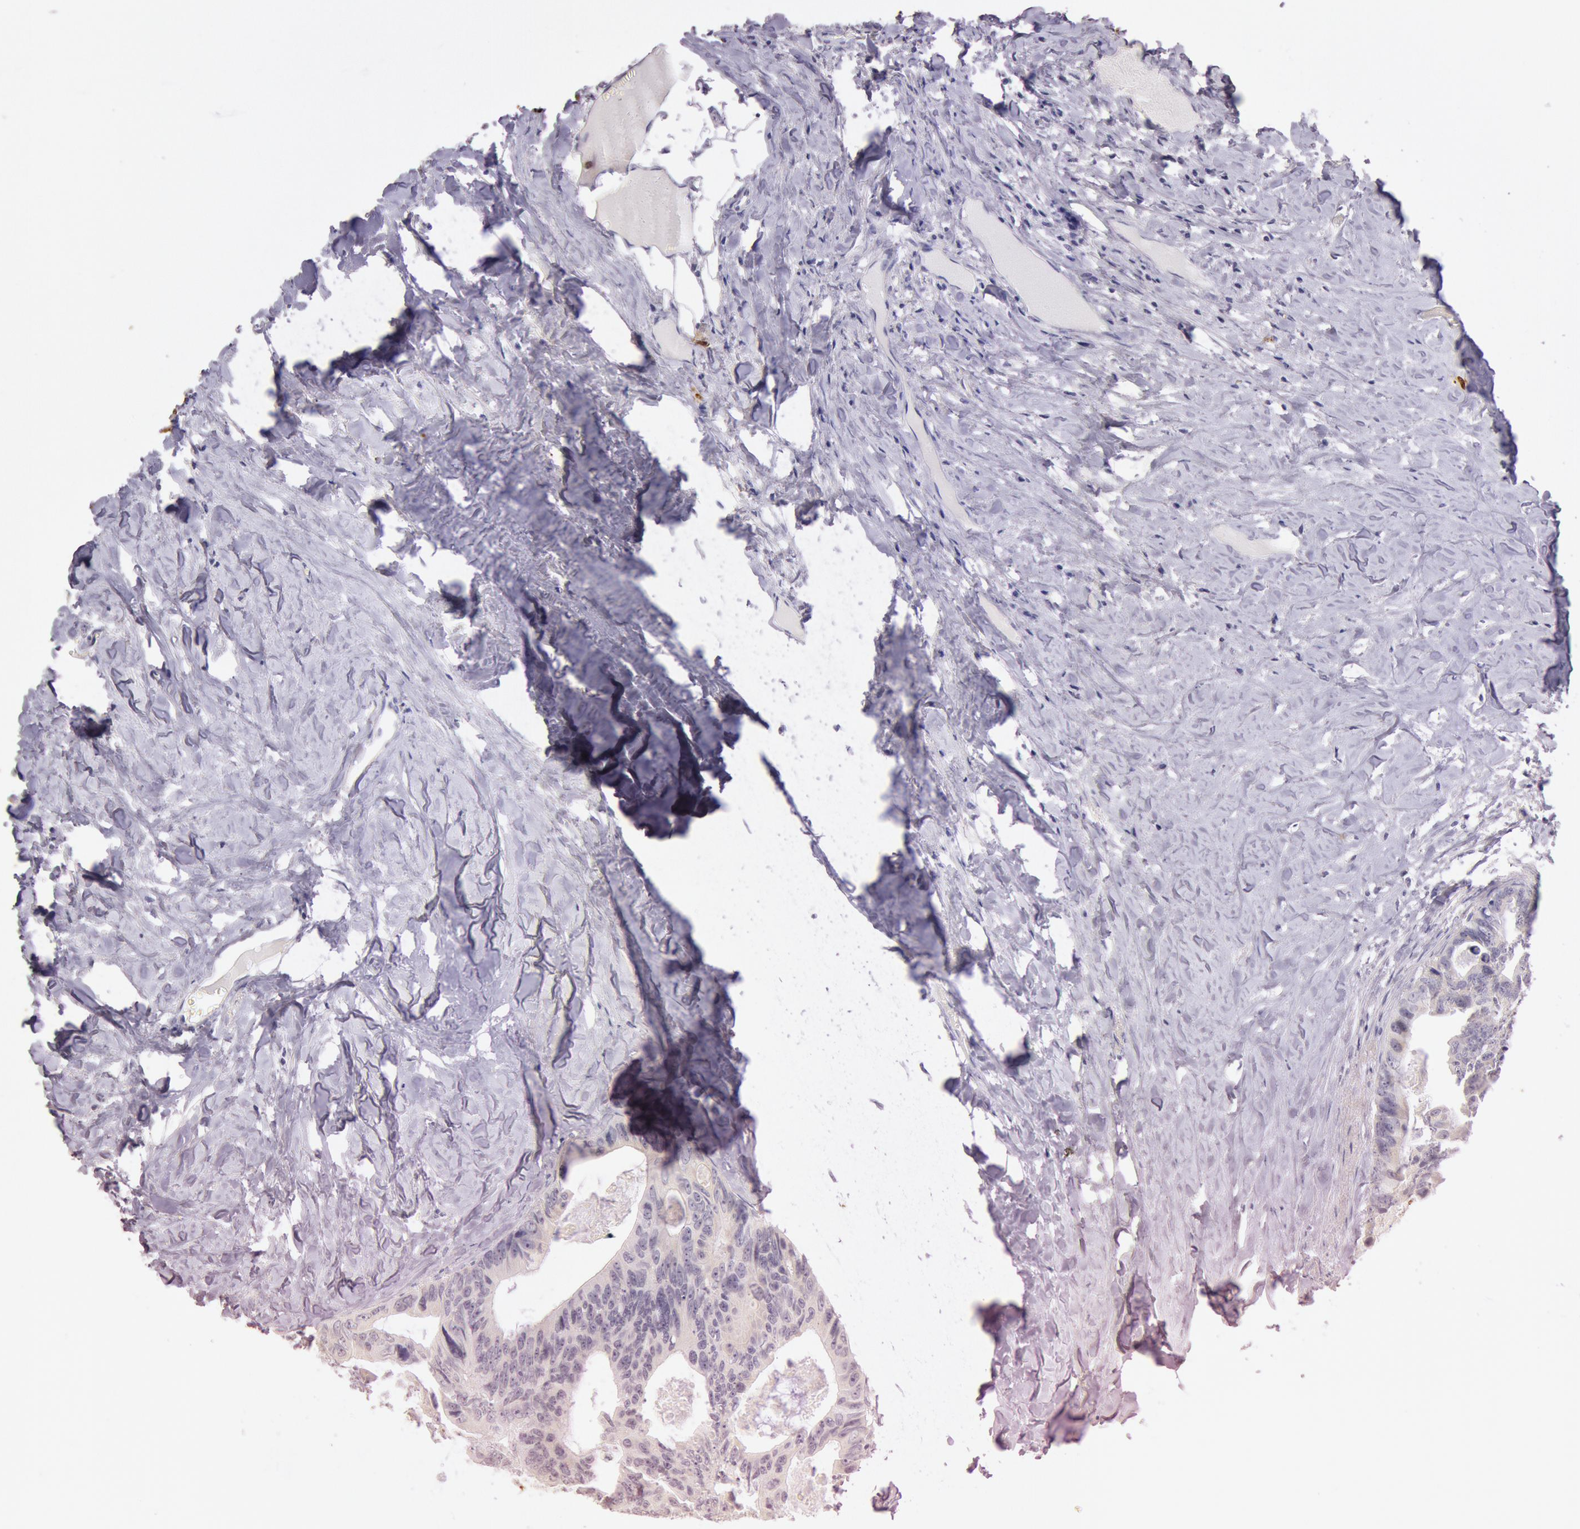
{"staining": {"intensity": "negative", "quantity": "none", "location": "none"}, "tissue": "colorectal cancer", "cell_type": "Tumor cells", "image_type": "cancer", "snomed": [{"axis": "morphology", "description": "Adenocarcinoma, NOS"}, {"axis": "topography", "description": "Colon"}], "caption": "The histopathology image exhibits no staining of tumor cells in colorectal cancer (adenocarcinoma). Brightfield microscopy of immunohistochemistry (IHC) stained with DAB (brown) and hematoxylin (blue), captured at high magnification.", "gene": "KDM6A", "patient": {"sex": "female", "age": 55}}